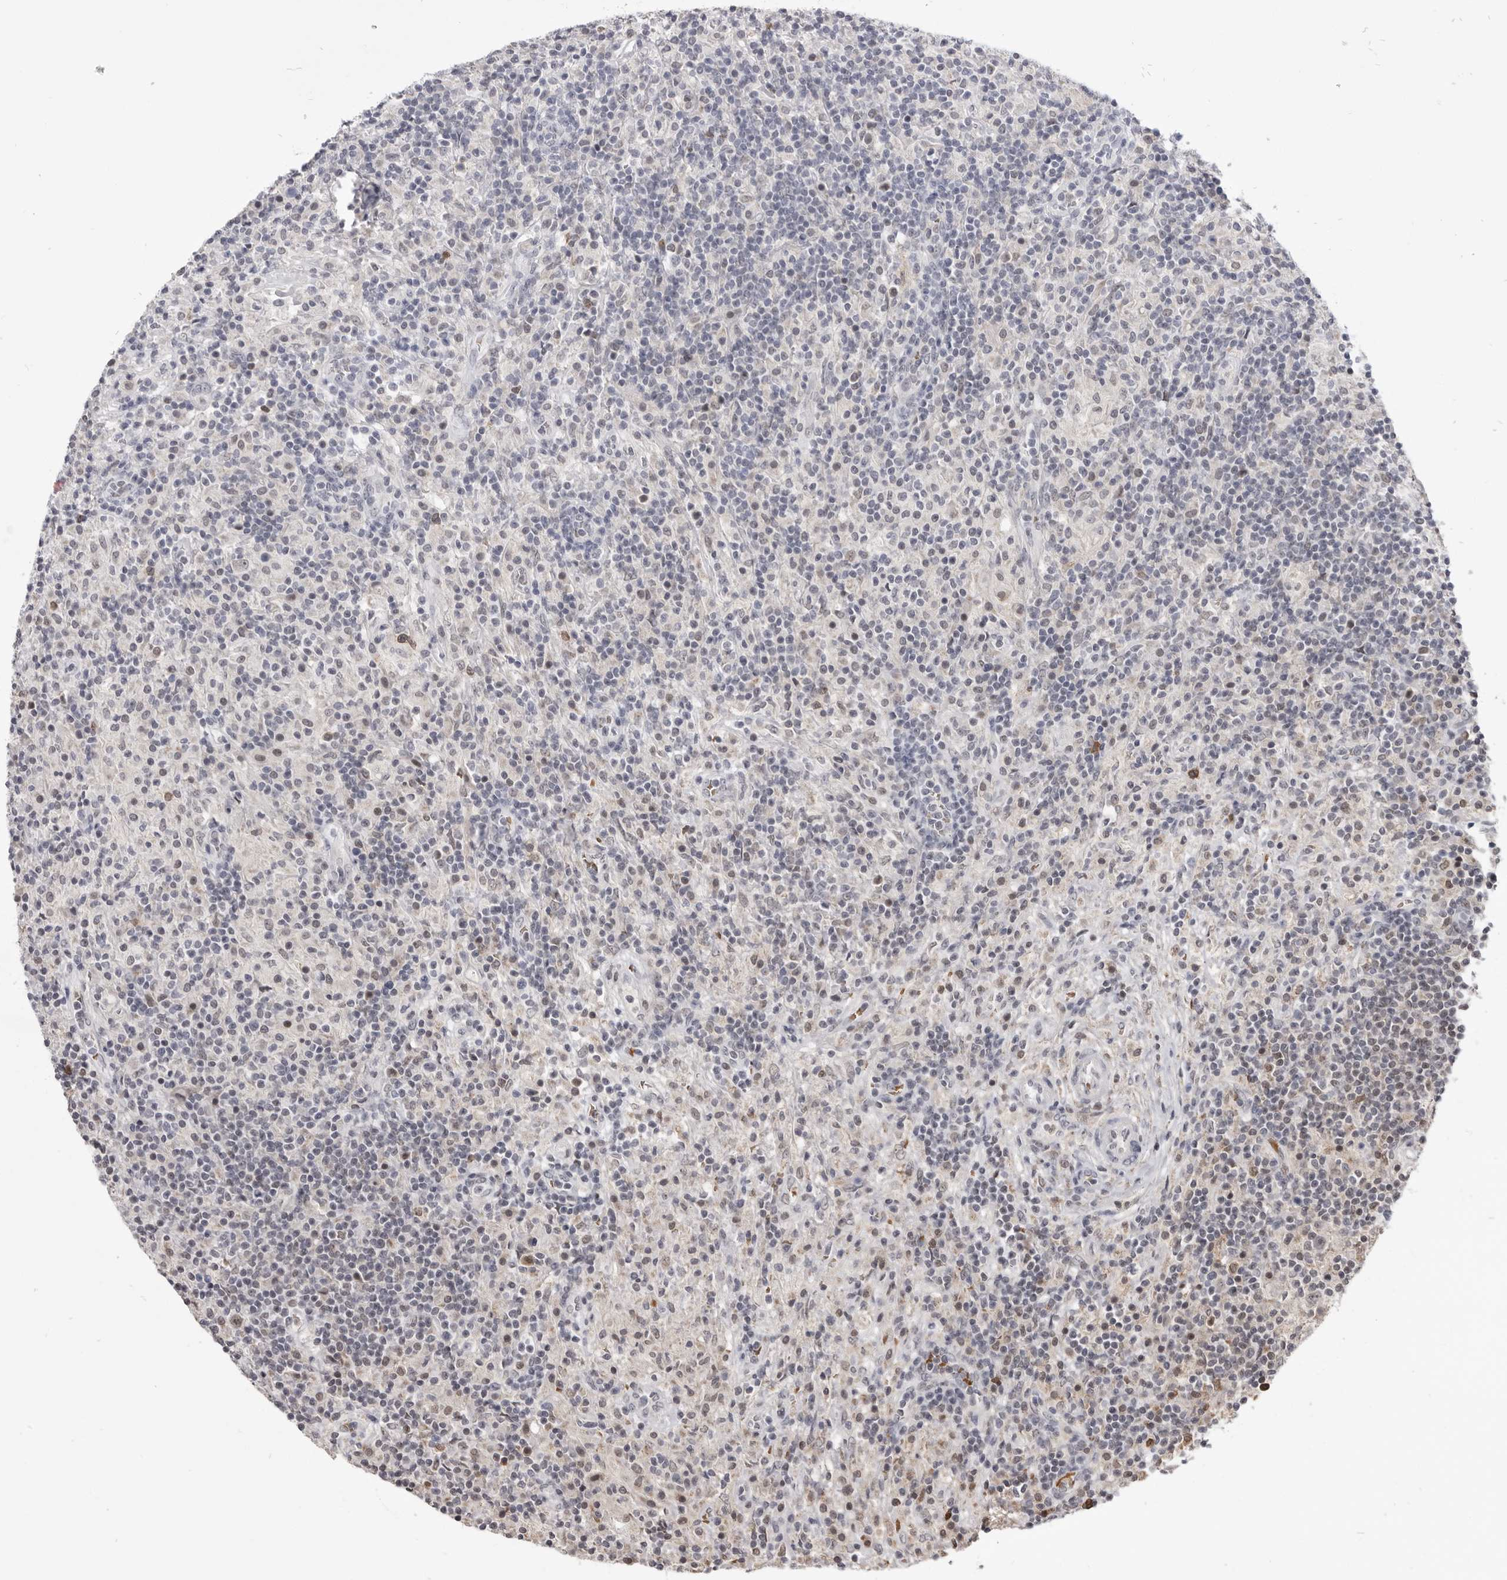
{"staining": {"intensity": "moderate", "quantity": "25%-75%", "location": "nuclear"}, "tissue": "lymphoma", "cell_type": "Tumor cells", "image_type": "cancer", "snomed": [{"axis": "morphology", "description": "Hodgkin's disease, NOS"}, {"axis": "topography", "description": "Lymph node"}], "caption": "Lymphoma stained with immunohistochemistry (IHC) exhibits moderate nuclear expression in approximately 25%-75% of tumor cells.", "gene": "CGN", "patient": {"sex": "male", "age": 70}}